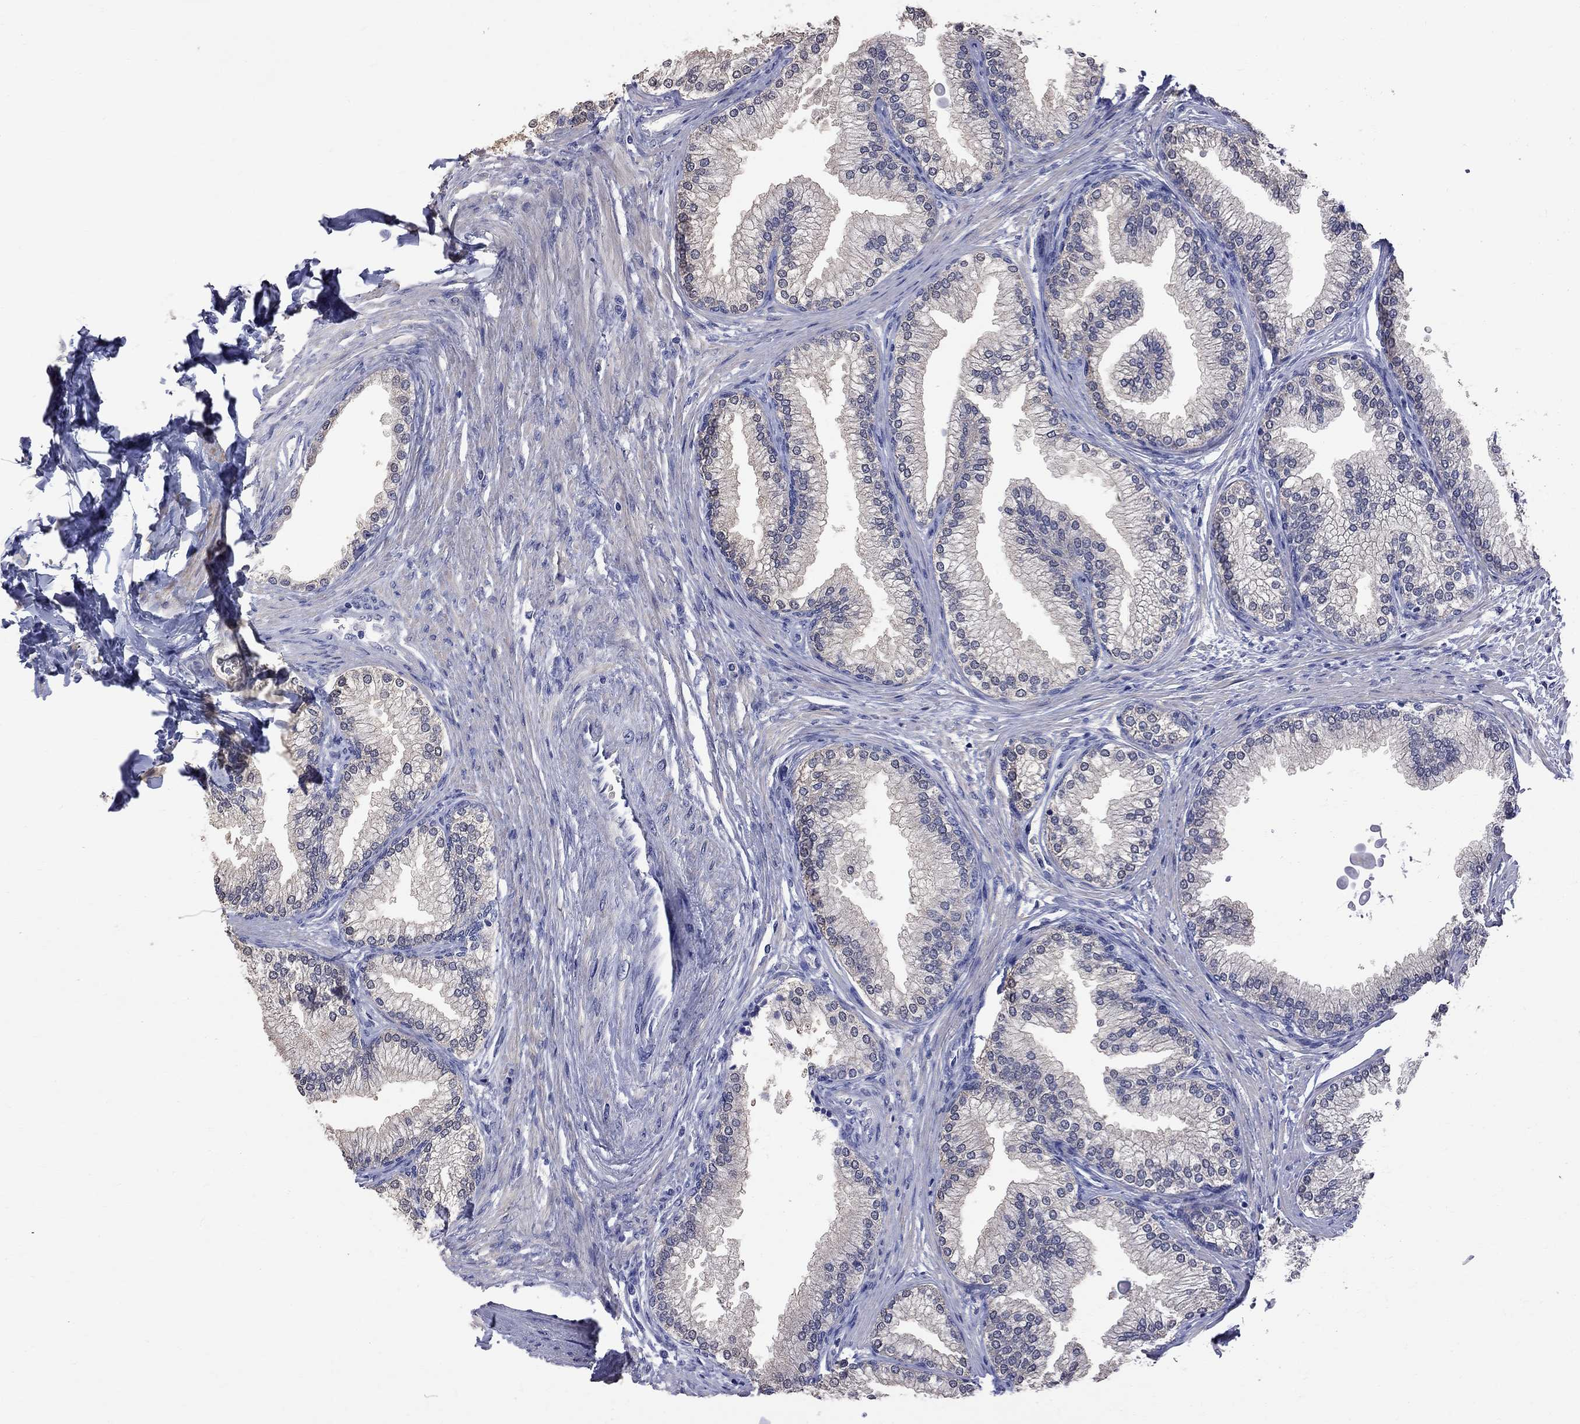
{"staining": {"intensity": "weak", "quantity": "<25%", "location": "cytoplasmic/membranous,nuclear"}, "tissue": "prostate", "cell_type": "Glandular cells", "image_type": "normal", "snomed": [{"axis": "morphology", "description": "Normal tissue, NOS"}, {"axis": "topography", "description": "Prostate"}], "caption": "An immunohistochemistry (IHC) histopathology image of normal prostate is shown. There is no staining in glandular cells of prostate.", "gene": "CKAP2", "patient": {"sex": "male", "age": 72}}